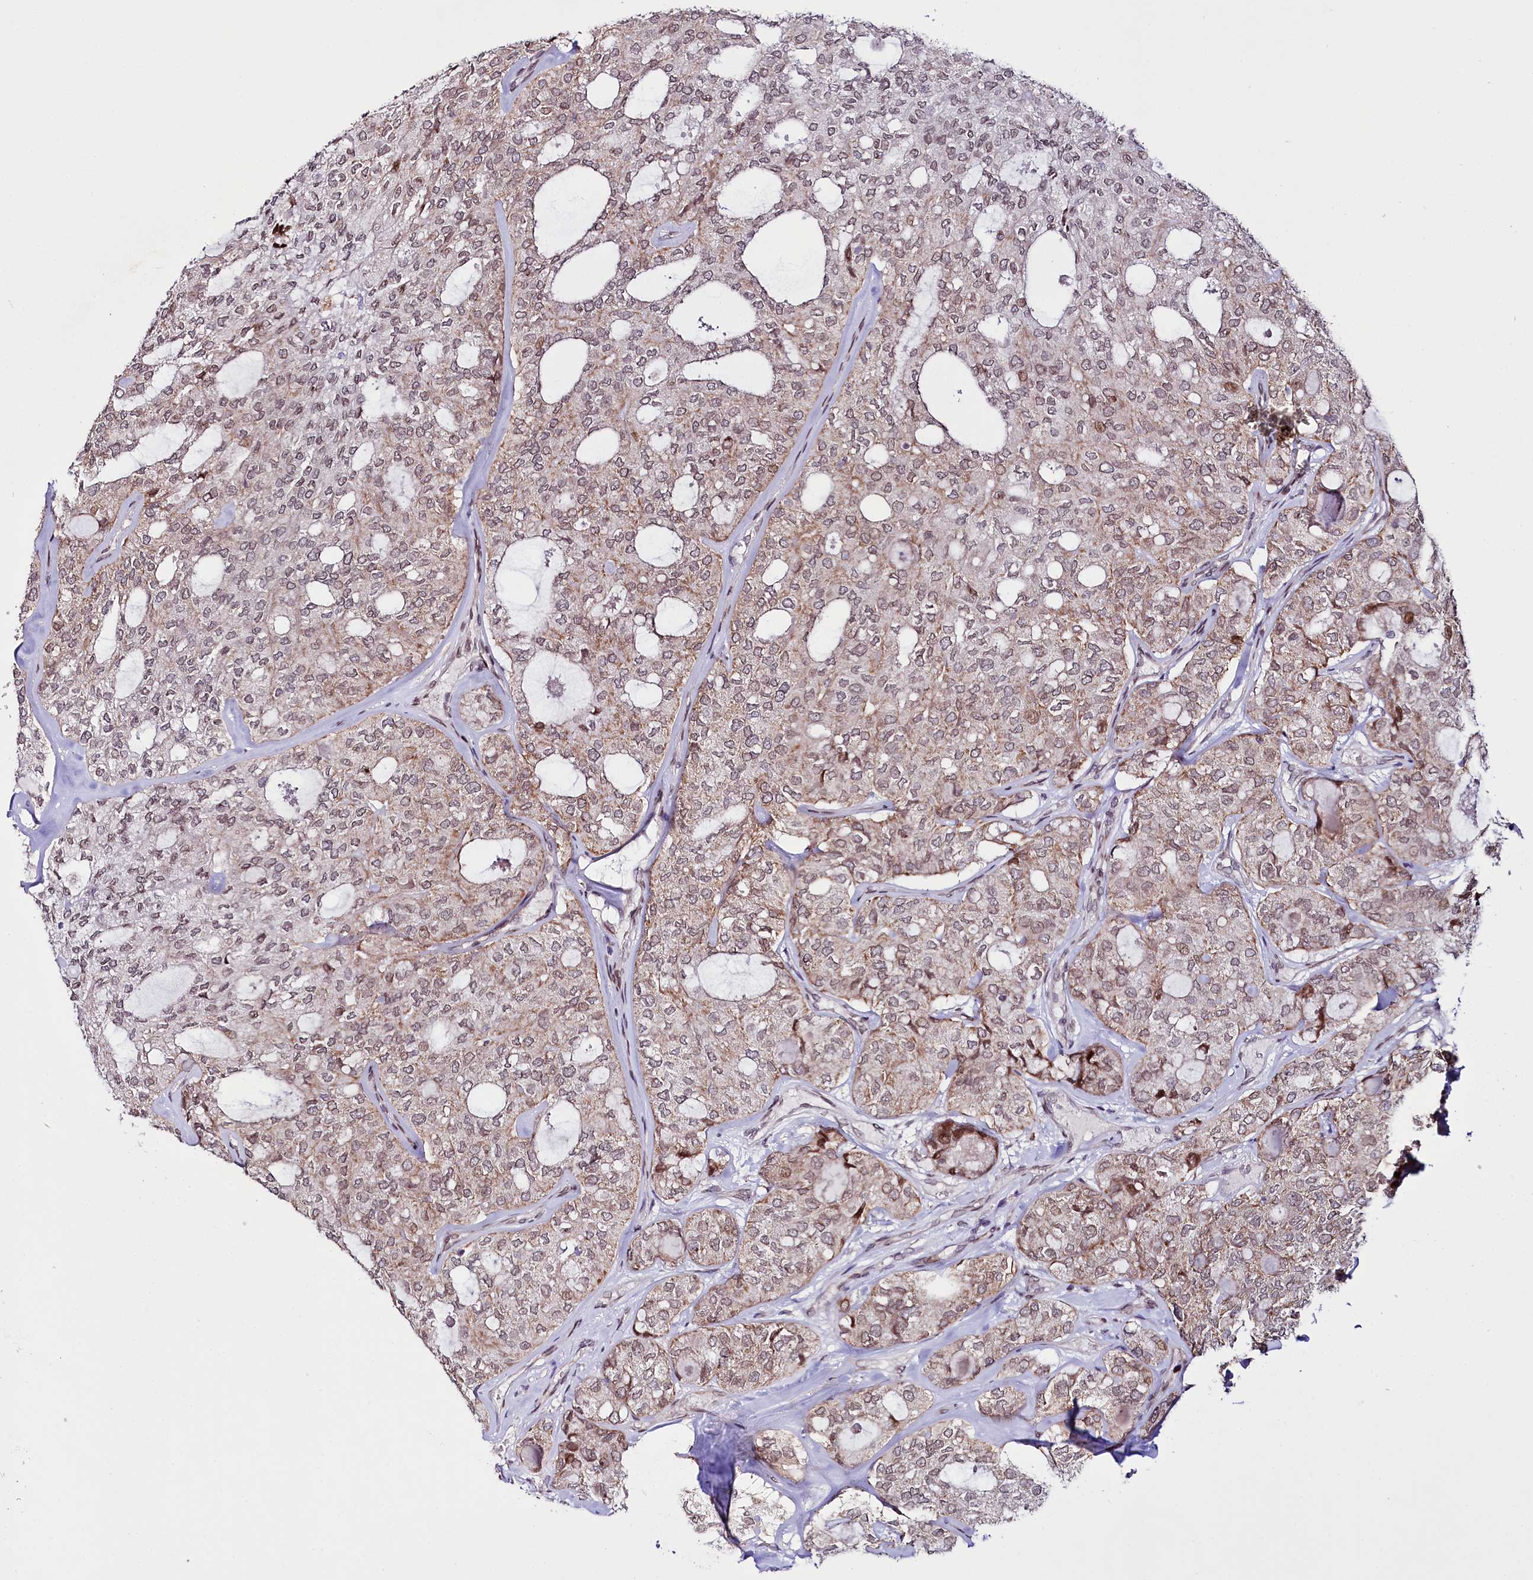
{"staining": {"intensity": "weak", "quantity": ">75%", "location": "nuclear"}, "tissue": "thyroid cancer", "cell_type": "Tumor cells", "image_type": "cancer", "snomed": [{"axis": "morphology", "description": "Follicular adenoma carcinoma, NOS"}, {"axis": "topography", "description": "Thyroid gland"}], "caption": "Immunohistochemistry micrograph of follicular adenoma carcinoma (thyroid) stained for a protein (brown), which reveals low levels of weak nuclear positivity in approximately >75% of tumor cells.", "gene": "ZNF226", "patient": {"sex": "male", "age": 75}}